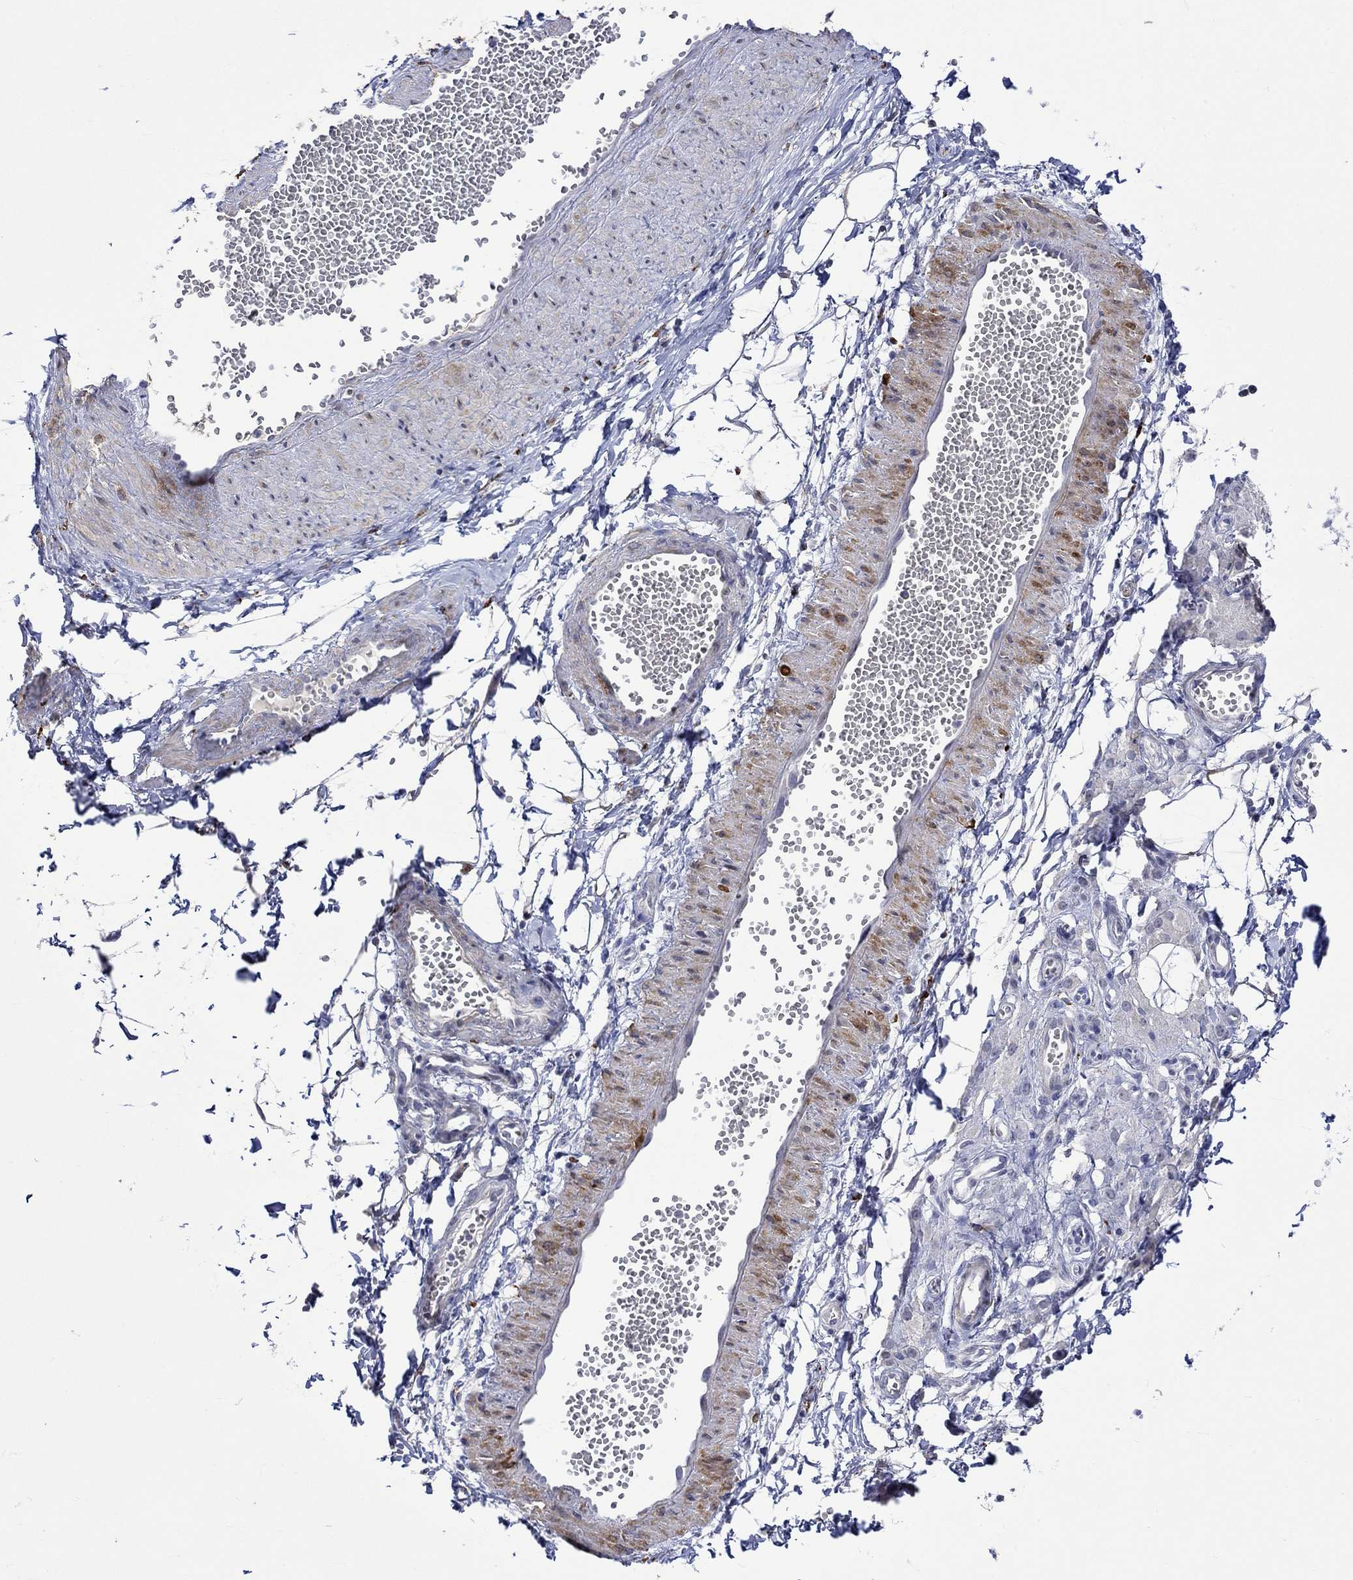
{"staining": {"intensity": "strong", "quantity": "25%-75%", "location": "cytoplasmic/membranous"}, "tissue": "adipose tissue", "cell_type": "Adipocytes", "image_type": "normal", "snomed": [{"axis": "morphology", "description": "Normal tissue, NOS"}, {"axis": "topography", "description": "Smooth muscle"}, {"axis": "topography", "description": "Peripheral nerve tissue"}], "caption": "Protein staining of normal adipose tissue displays strong cytoplasmic/membranous staining in about 25%-75% of adipocytes.", "gene": "CRYAB", "patient": {"sex": "male", "age": 22}}